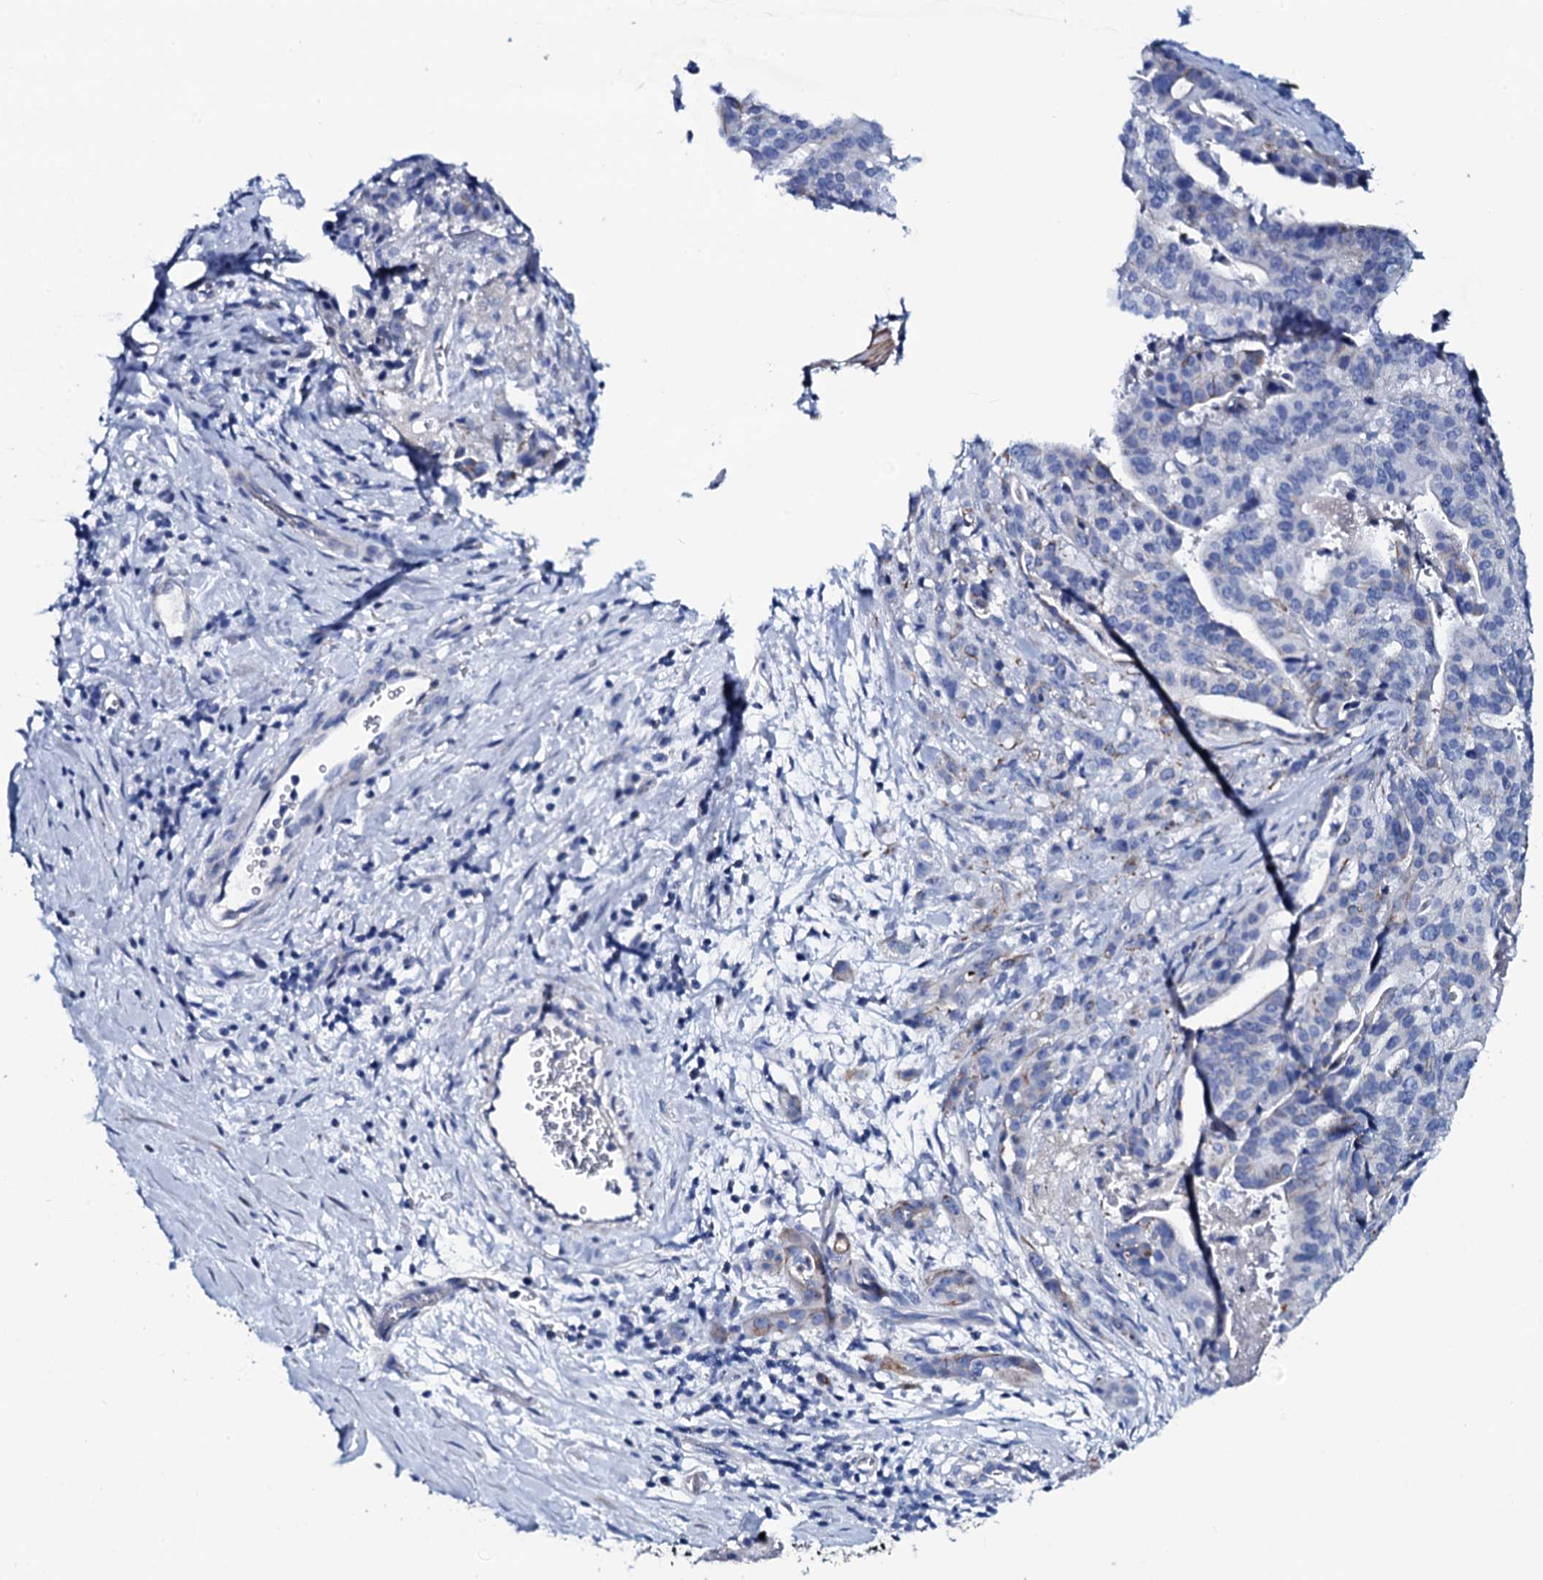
{"staining": {"intensity": "negative", "quantity": "none", "location": "none"}, "tissue": "stomach cancer", "cell_type": "Tumor cells", "image_type": "cancer", "snomed": [{"axis": "morphology", "description": "Adenocarcinoma, NOS"}, {"axis": "topography", "description": "Stomach"}], "caption": "An IHC micrograph of stomach adenocarcinoma is shown. There is no staining in tumor cells of stomach adenocarcinoma.", "gene": "GYS2", "patient": {"sex": "male", "age": 48}}